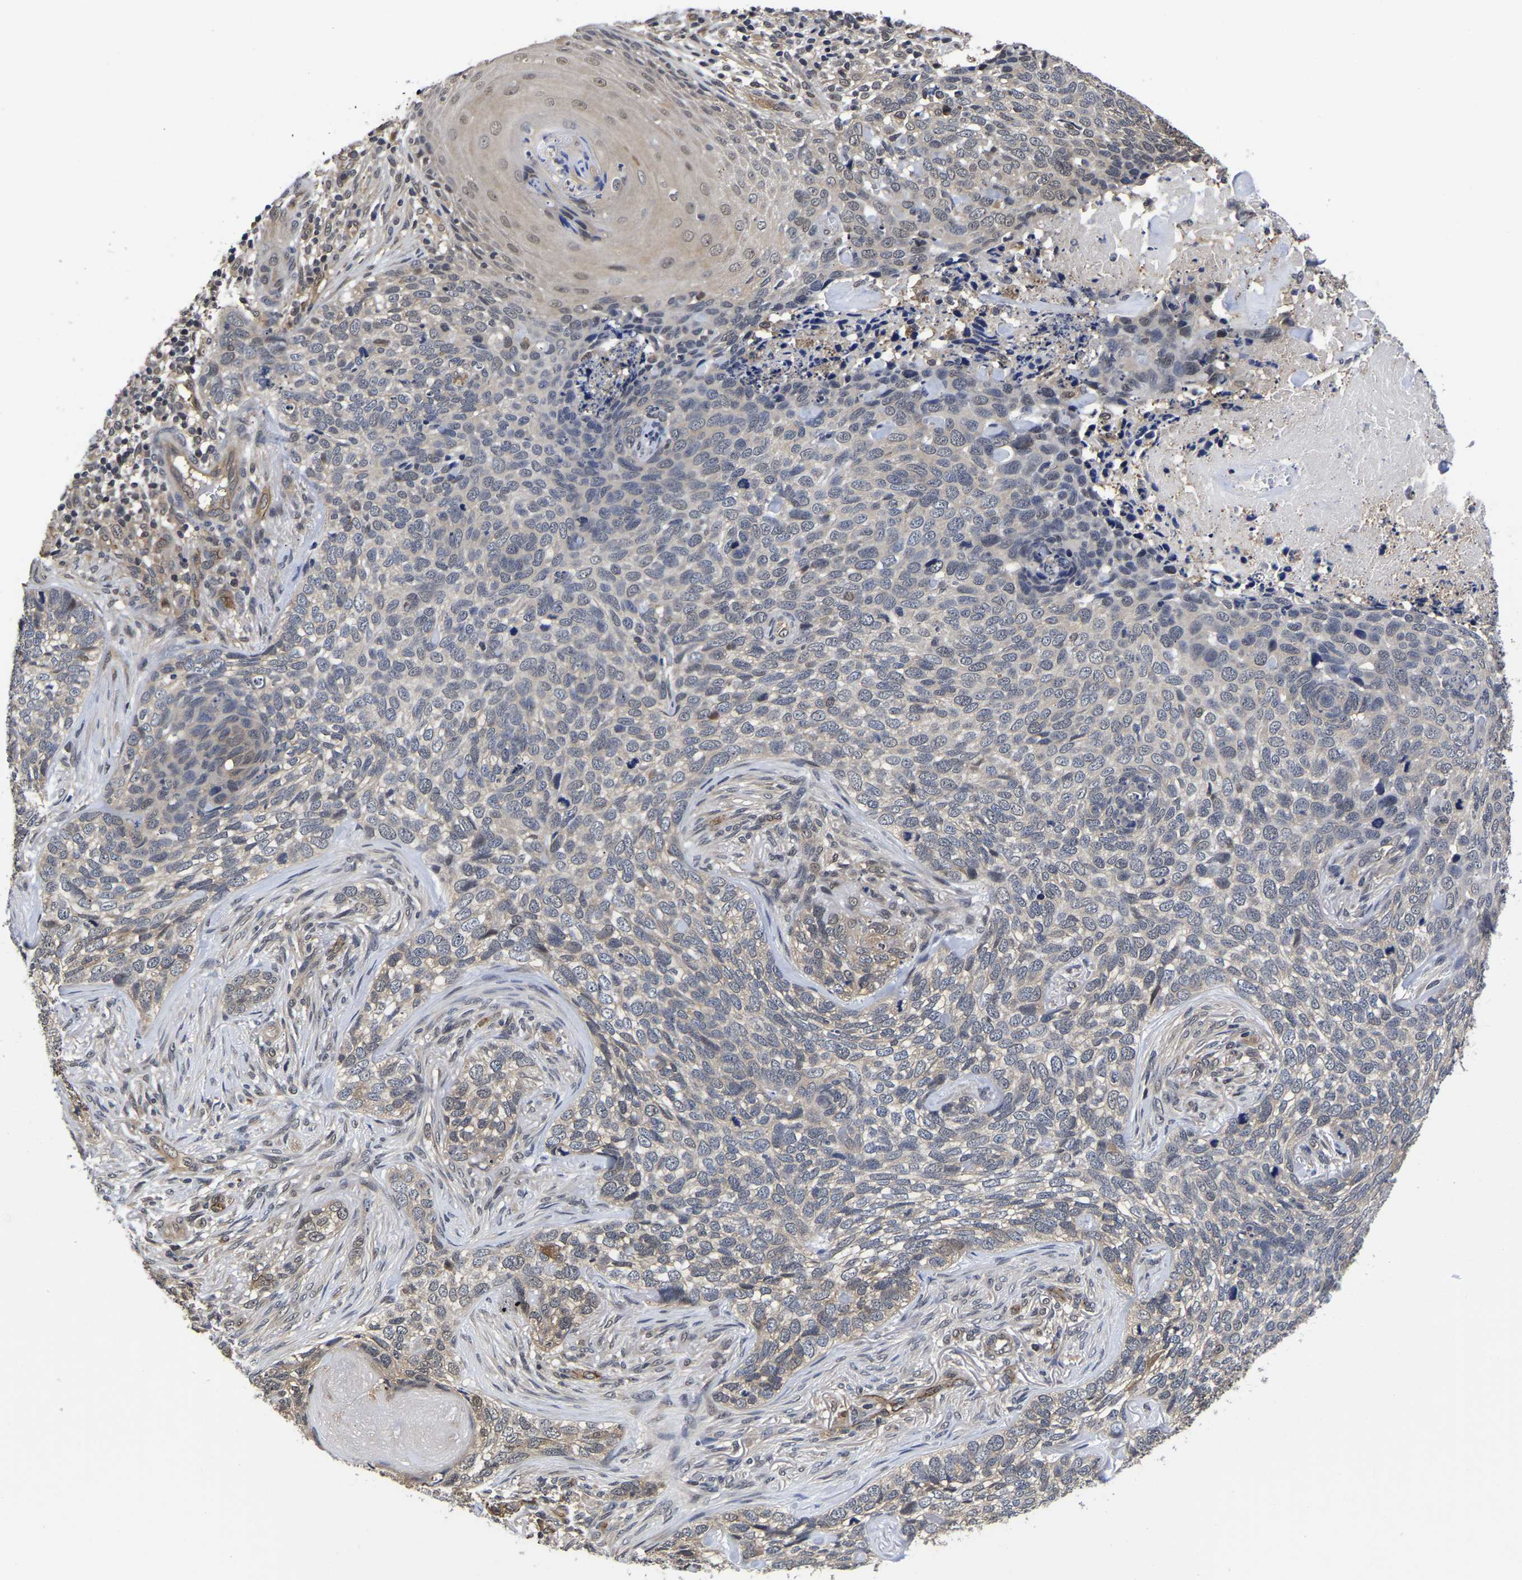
{"staining": {"intensity": "weak", "quantity": "<25%", "location": "cytoplasmic/membranous"}, "tissue": "skin cancer", "cell_type": "Tumor cells", "image_type": "cancer", "snomed": [{"axis": "morphology", "description": "Basal cell carcinoma"}, {"axis": "topography", "description": "Skin"}], "caption": "IHC of skin basal cell carcinoma demonstrates no positivity in tumor cells.", "gene": "MCOLN2", "patient": {"sex": "female", "age": 64}}